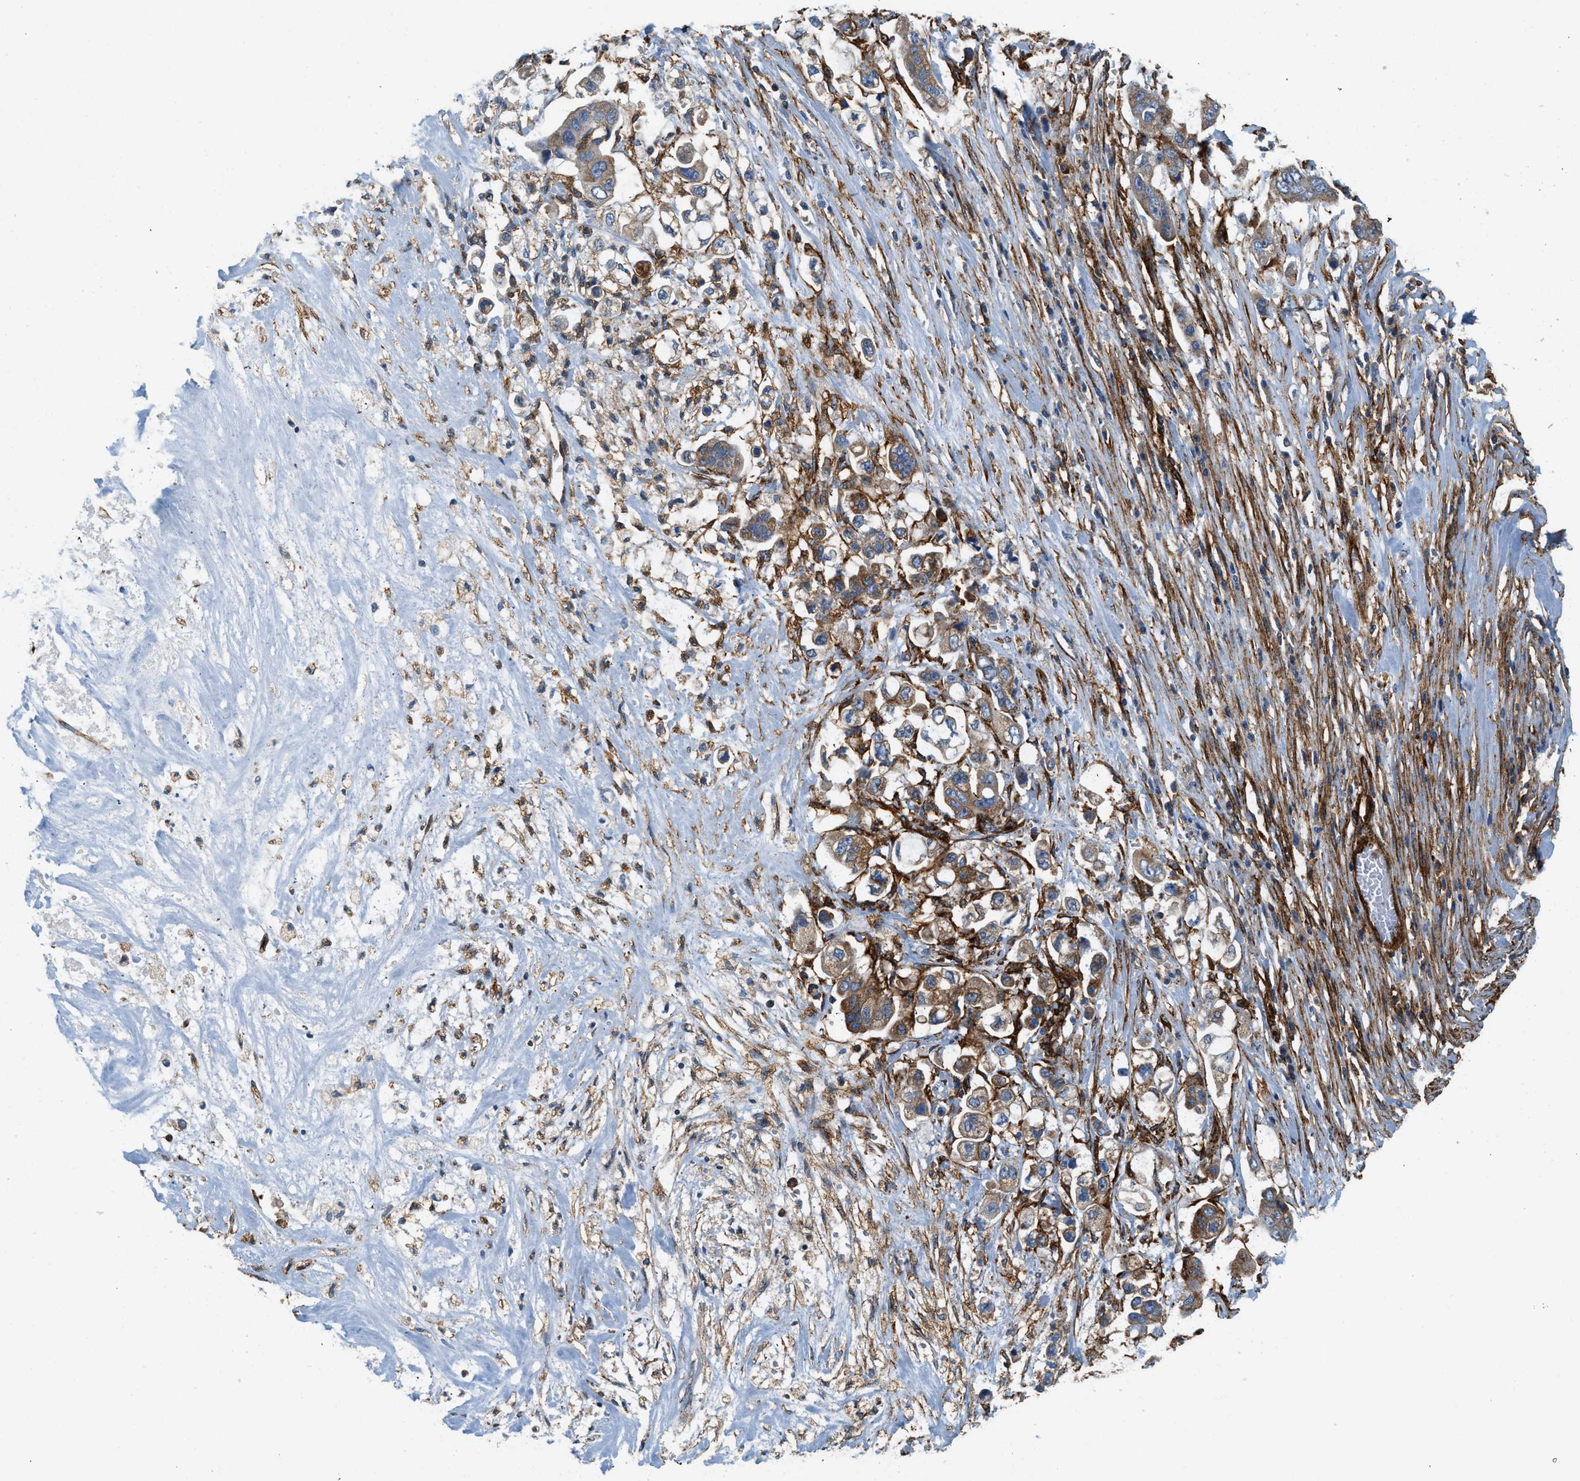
{"staining": {"intensity": "moderate", "quantity": ">75%", "location": "cytoplasmic/membranous"}, "tissue": "stomach cancer", "cell_type": "Tumor cells", "image_type": "cancer", "snomed": [{"axis": "morphology", "description": "Adenocarcinoma, NOS"}, {"axis": "topography", "description": "Stomach"}], "caption": "Immunohistochemical staining of stomach cancer reveals moderate cytoplasmic/membranous protein staining in approximately >75% of tumor cells. (DAB (3,3'-diaminobenzidine) IHC, brown staining for protein, blue staining for nuclei).", "gene": "HIP1", "patient": {"sex": "male", "age": 62}}